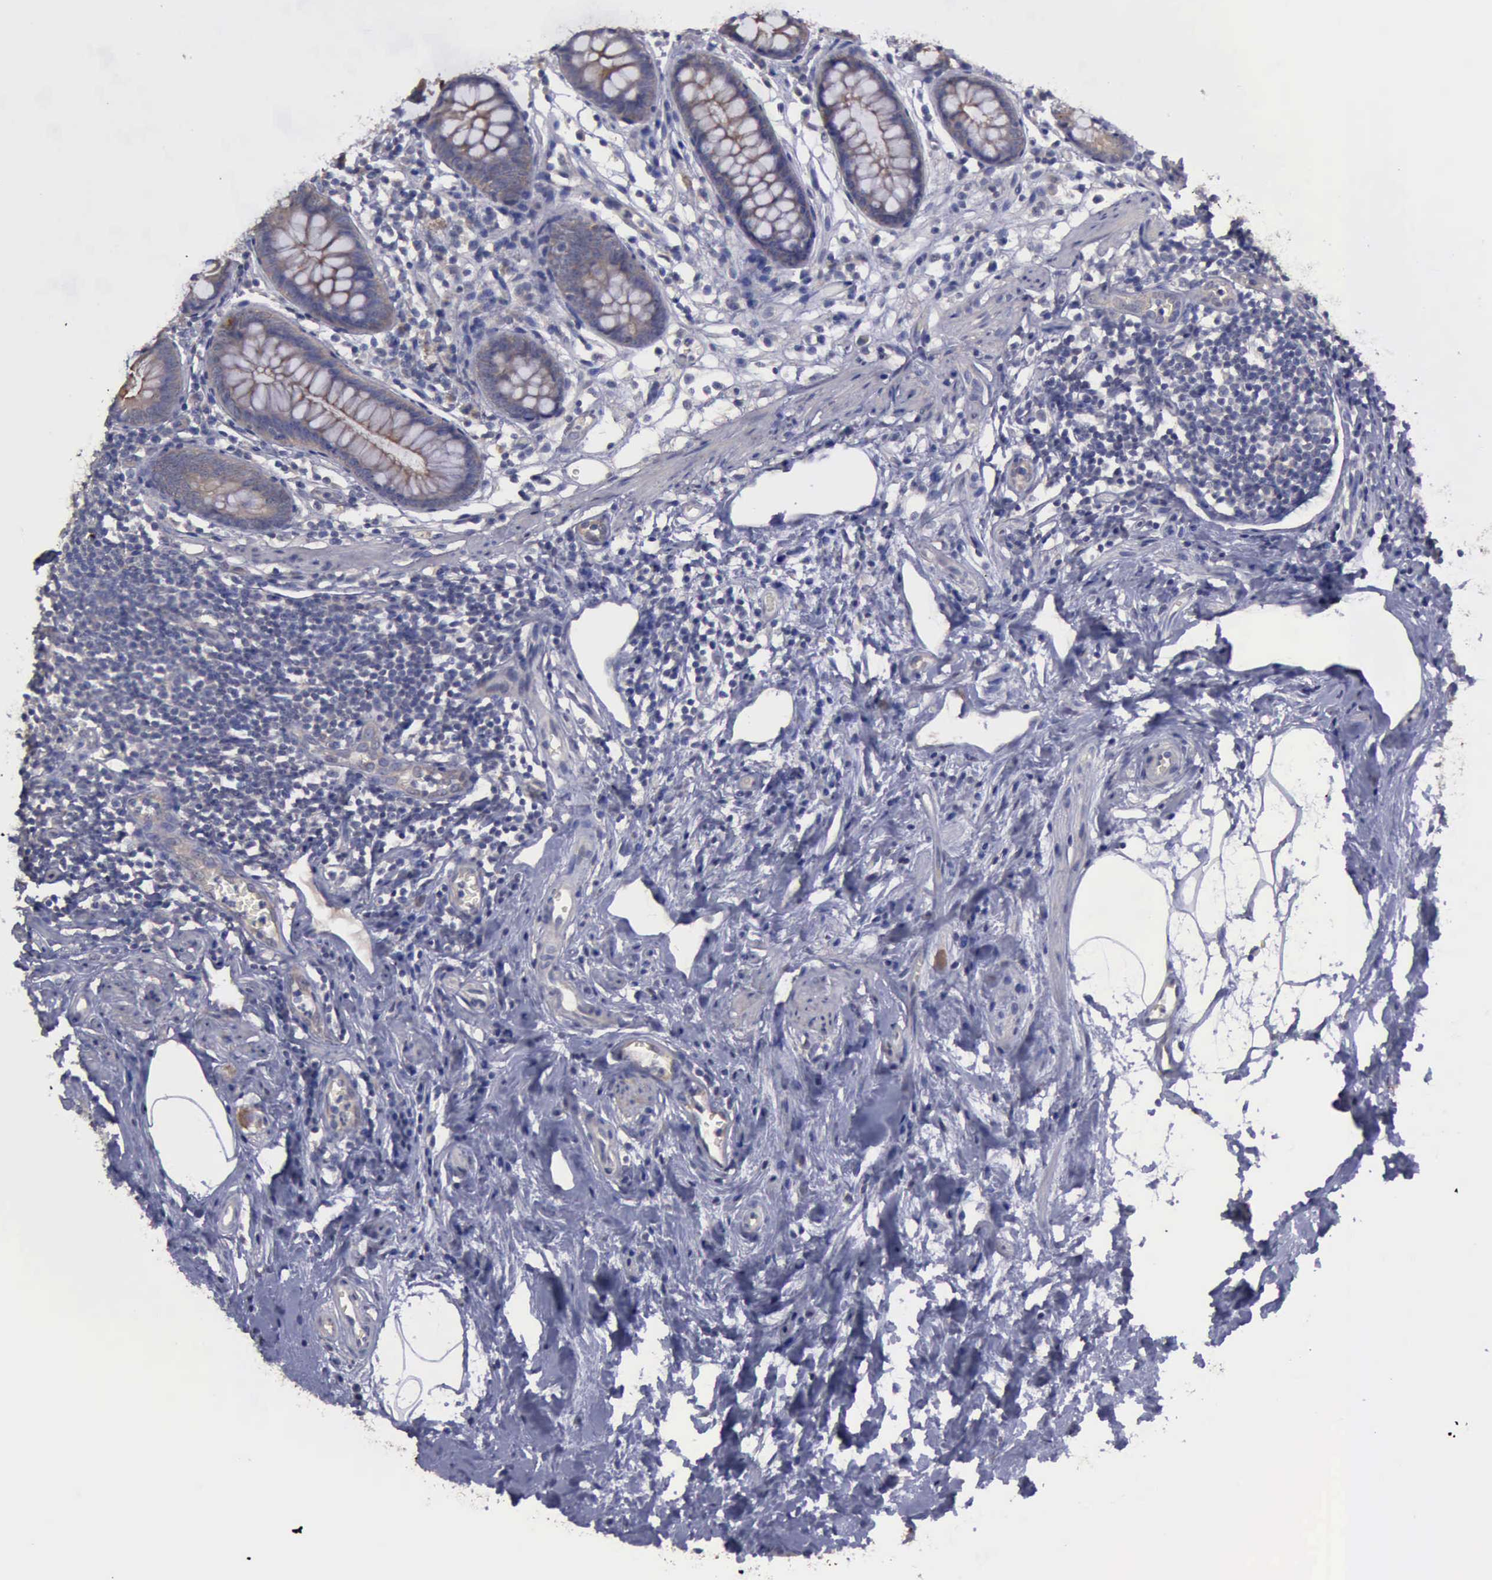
{"staining": {"intensity": "weak", "quantity": ">75%", "location": "cytoplasmic/membranous"}, "tissue": "appendix", "cell_type": "Glandular cells", "image_type": "normal", "snomed": [{"axis": "morphology", "description": "Normal tissue, NOS"}, {"axis": "topography", "description": "Appendix"}], "caption": "Immunohistochemical staining of unremarkable appendix shows >75% levels of weak cytoplasmic/membranous protein expression in approximately >75% of glandular cells.", "gene": "PHKA1", "patient": {"sex": "male", "age": 38}}